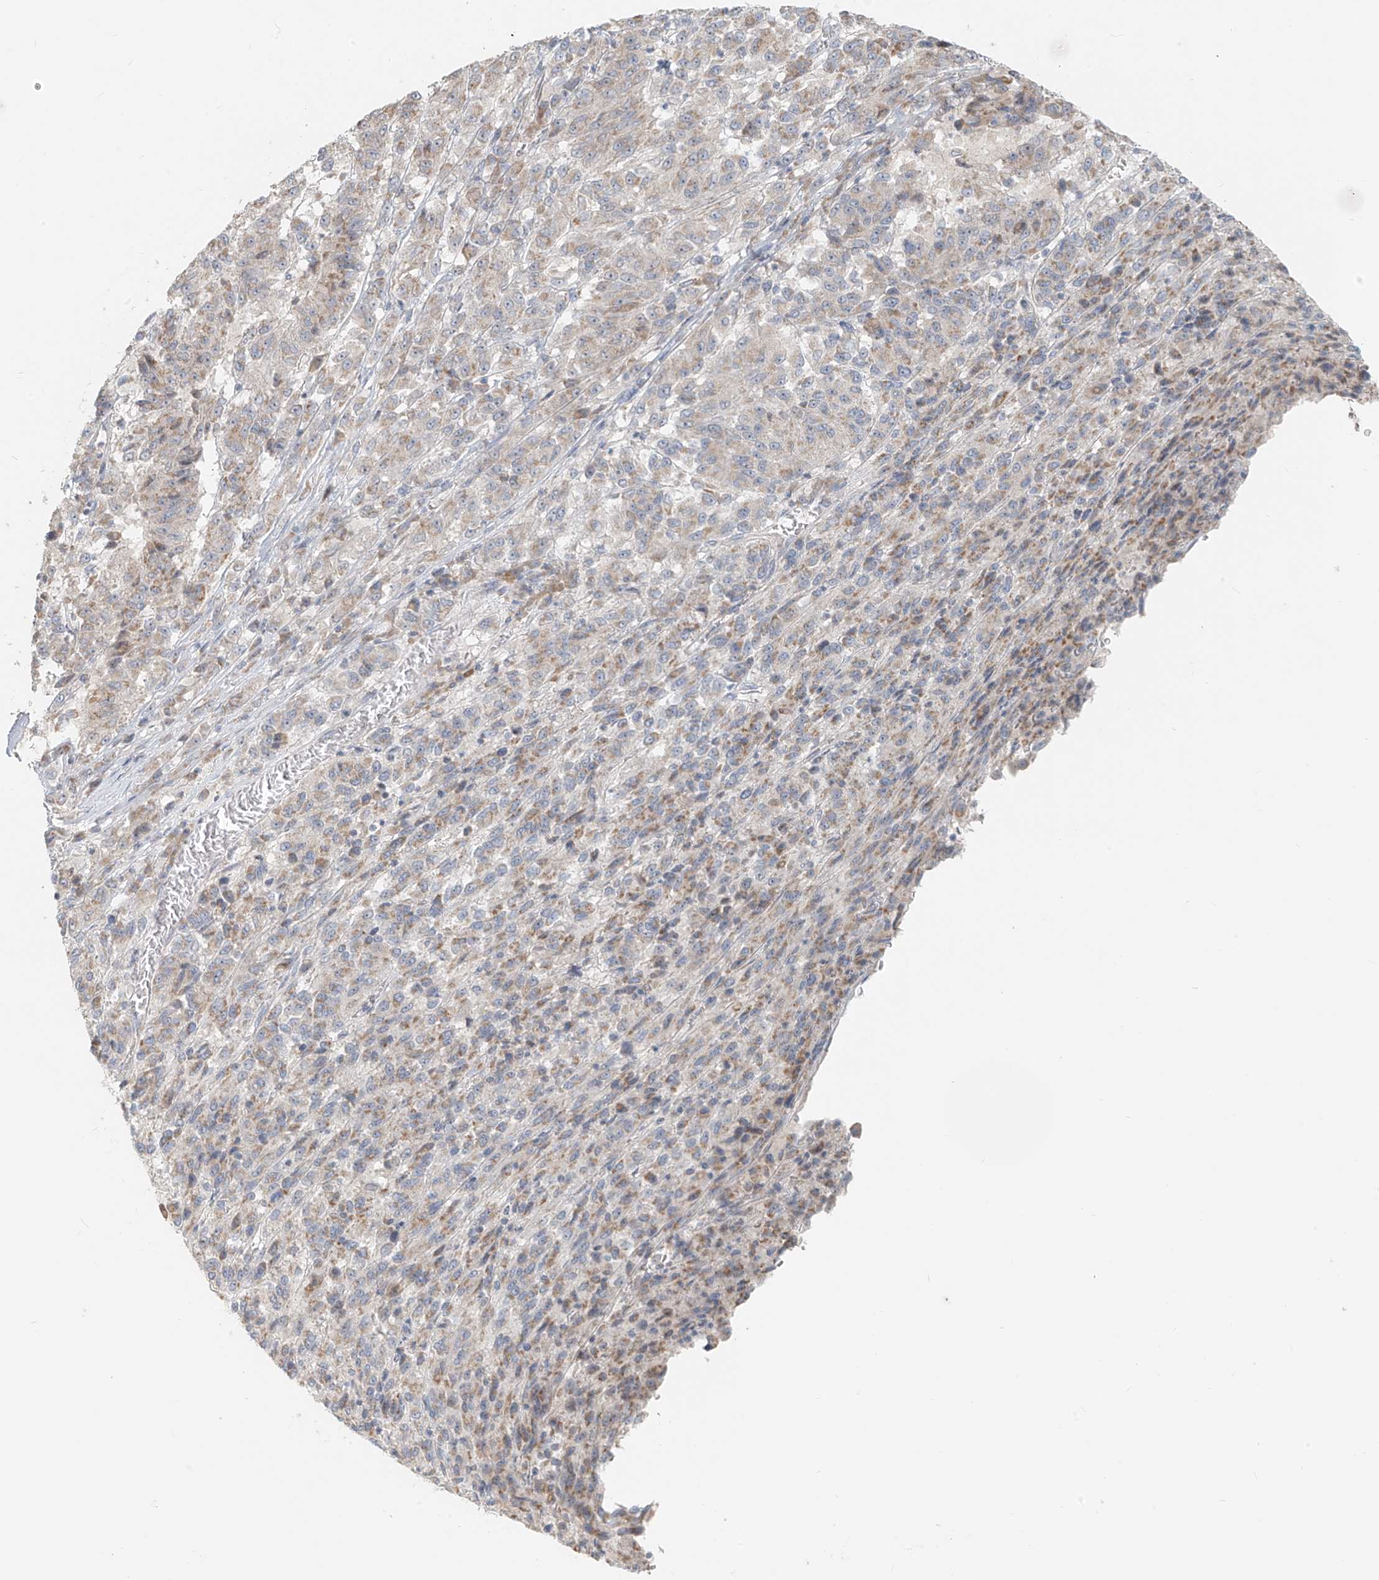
{"staining": {"intensity": "weak", "quantity": "<25%", "location": "cytoplasmic/membranous"}, "tissue": "melanoma", "cell_type": "Tumor cells", "image_type": "cancer", "snomed": [{"axis": "morphology", "description": "Malignant melanoma, Metastatic site"}, {"axis": "topography", "description": "Lung"}], "caption": "DAB (3,3'-diaminobenzidine) immunohistochemical staining of human melanoma exhibits no significant expression in tumor cells.", "gene": "UST", "patient": {"sex": "male", "age": 64}}